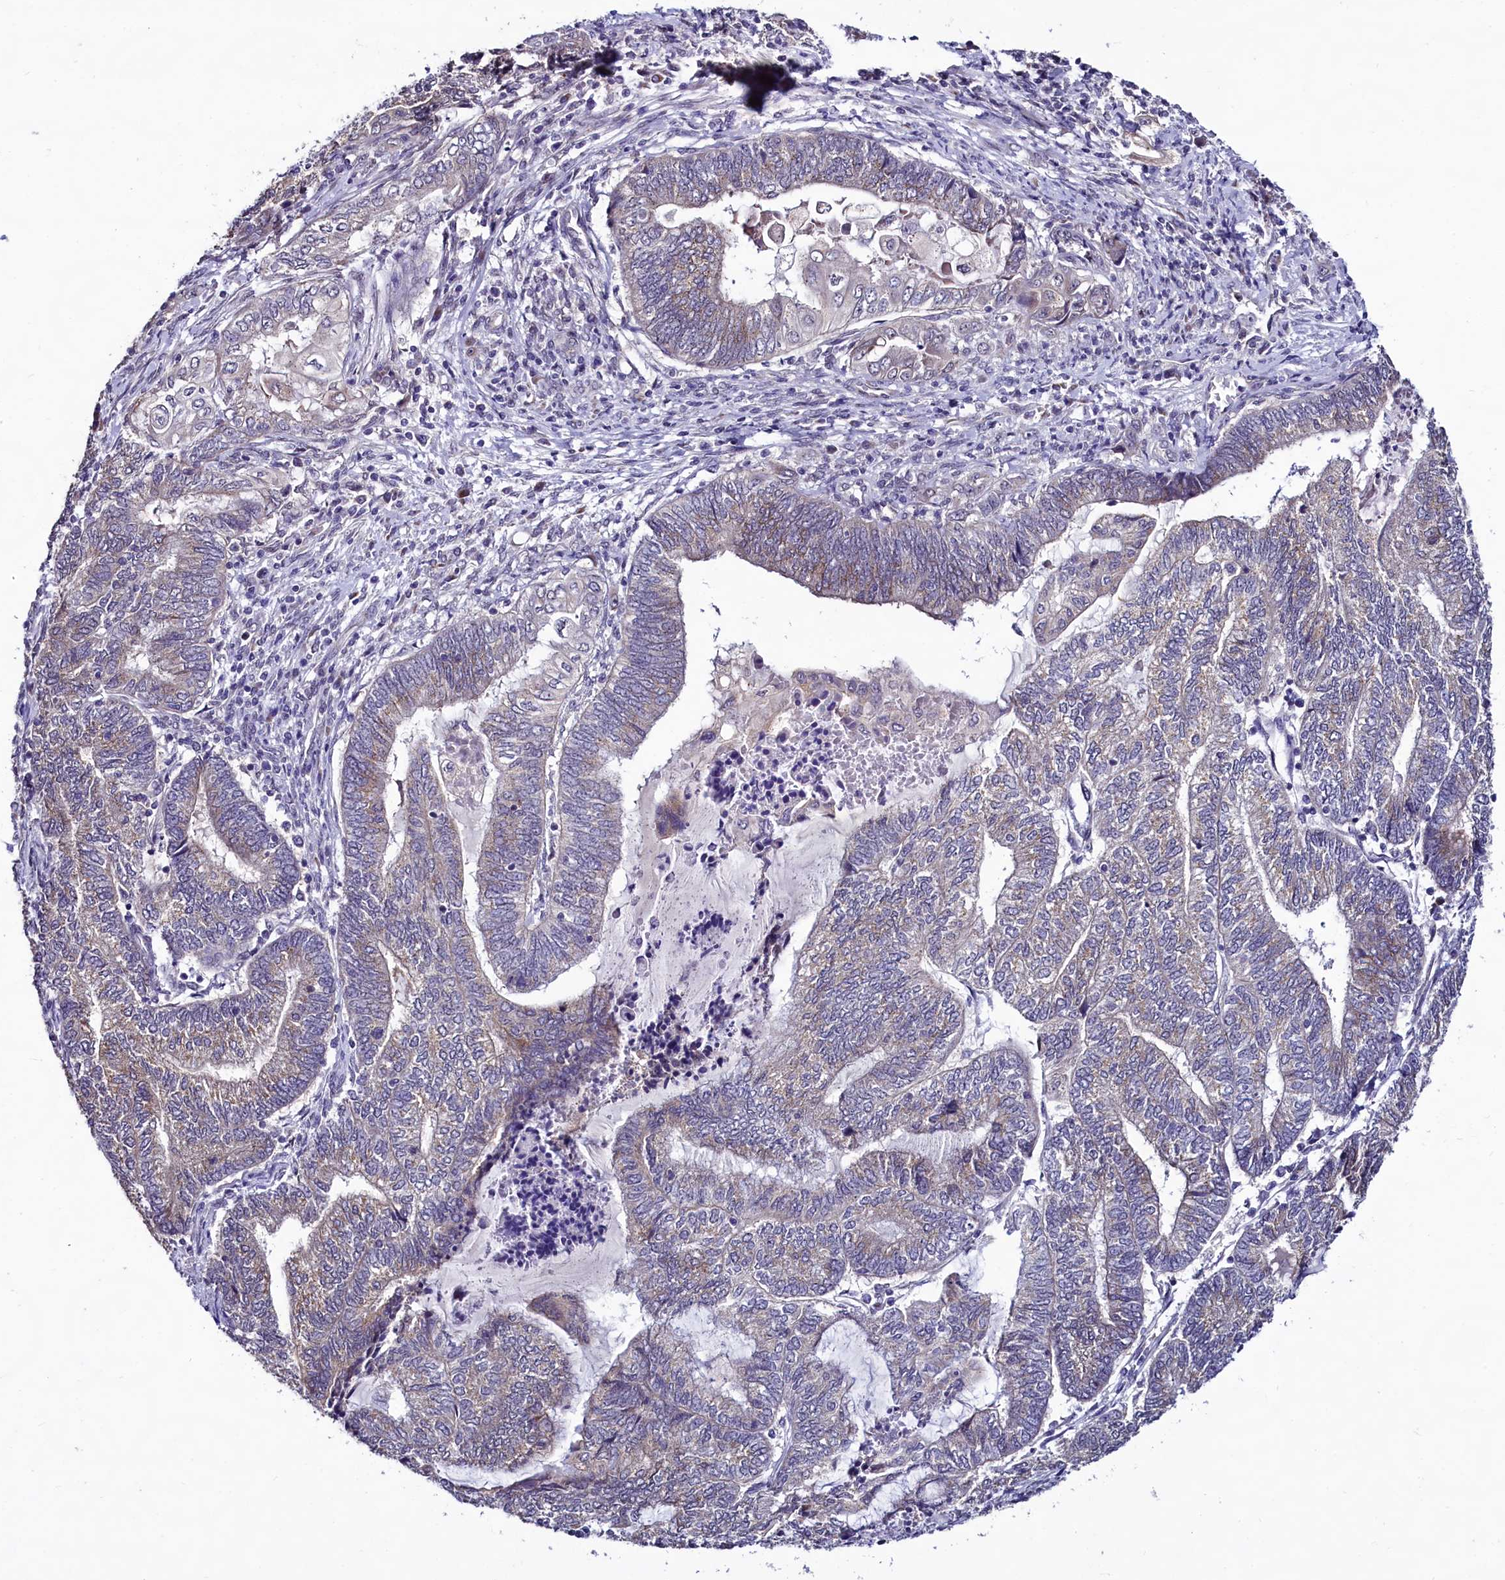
{"staining": {"intensity": "moderate", "quantity": "25%-75%", "location": "cytoplasmic/membranous"}, "tissue": "endometrial cancer", "cell_type": "Tumor cells", "image_type": "cancer", "snomed": [{"axis": "morphology", "description": "Adenocarcinoma, NOS"}, {"axis": "topography", "description": "Uterus"}, {"axis": "topography", "description": "Endometrium"}], "caption": "Immunohistochemistry staining of adenocarcinoma (endometrial), which demonstrates medium levels of moderate cytoplasmic/membranous expression in approximately 25%-75% of tumor cells indicating moderate cytoplasmic/membranous protein positivity. The staining was performed using DAB (brown) for protein detection and nuclei were counterstained in hematoxylin (blue).", "gene": "SEC24C", "patient": {"sex": "female", "age": 70}}